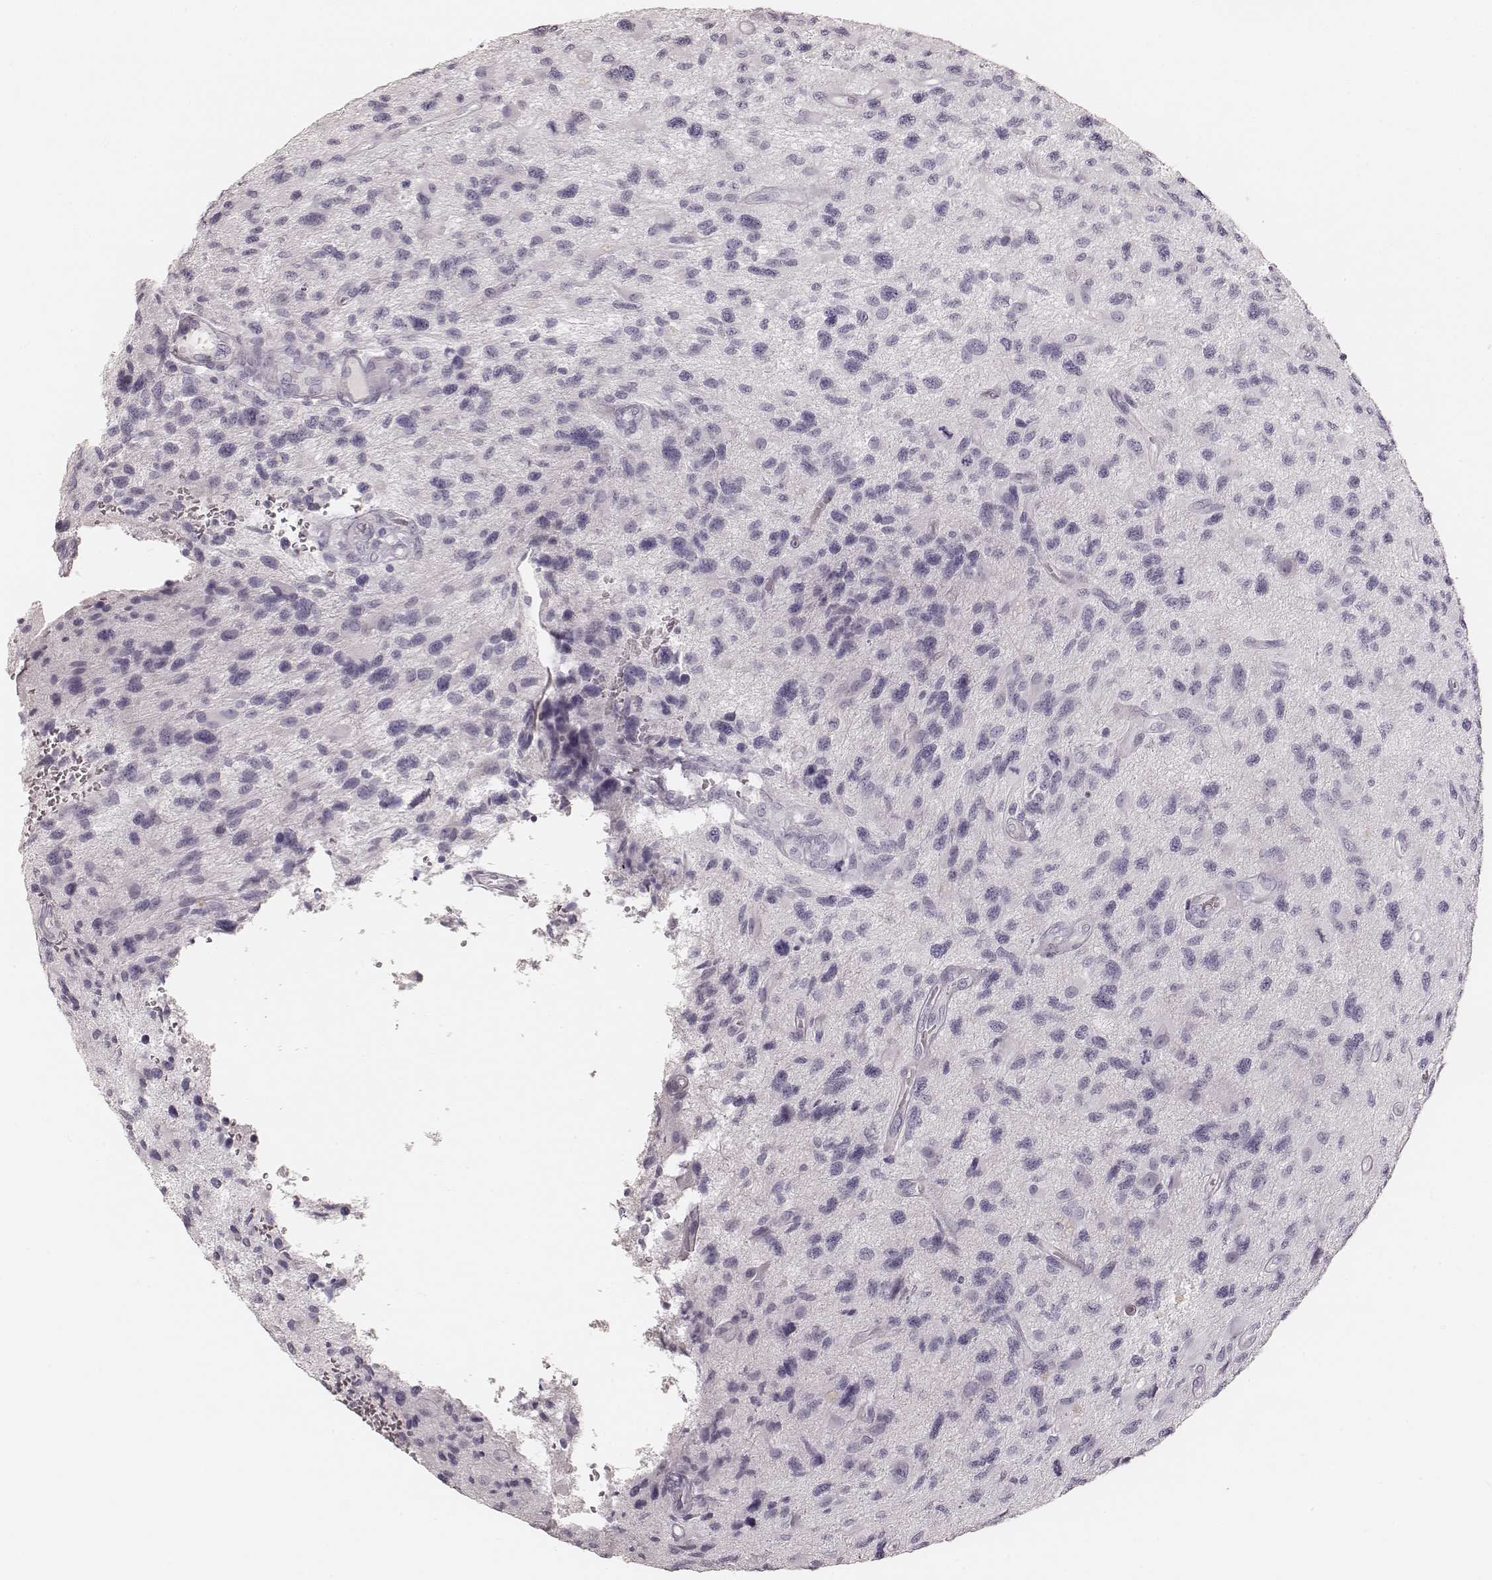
{"staining": {"intensity": "negative", "quantity": "none", "location": "none"}, "tissue": "glioma", "cell_type": "Tumor cells", "image_type": "cancer", "snomed": [{"axis": "morphology", "description": "Glioma, malignant, NOS"}, {"axis": "morphology", "description": "Glioma, malignant, High grade"}, {"axis": "topography", "description": "Brain"}], "caption": "IHC histopathology image of neoplastic tissue: human glioma stained with DAB (3,3'-diaminobenzidine) reveals no significant protein staining in tumor cells. (Brightfield microscopy of DAB immunohistochemistry (IHC) at high magnification).", "gene": "KRT26", "patient": {"sex": "female", "age": 71}}